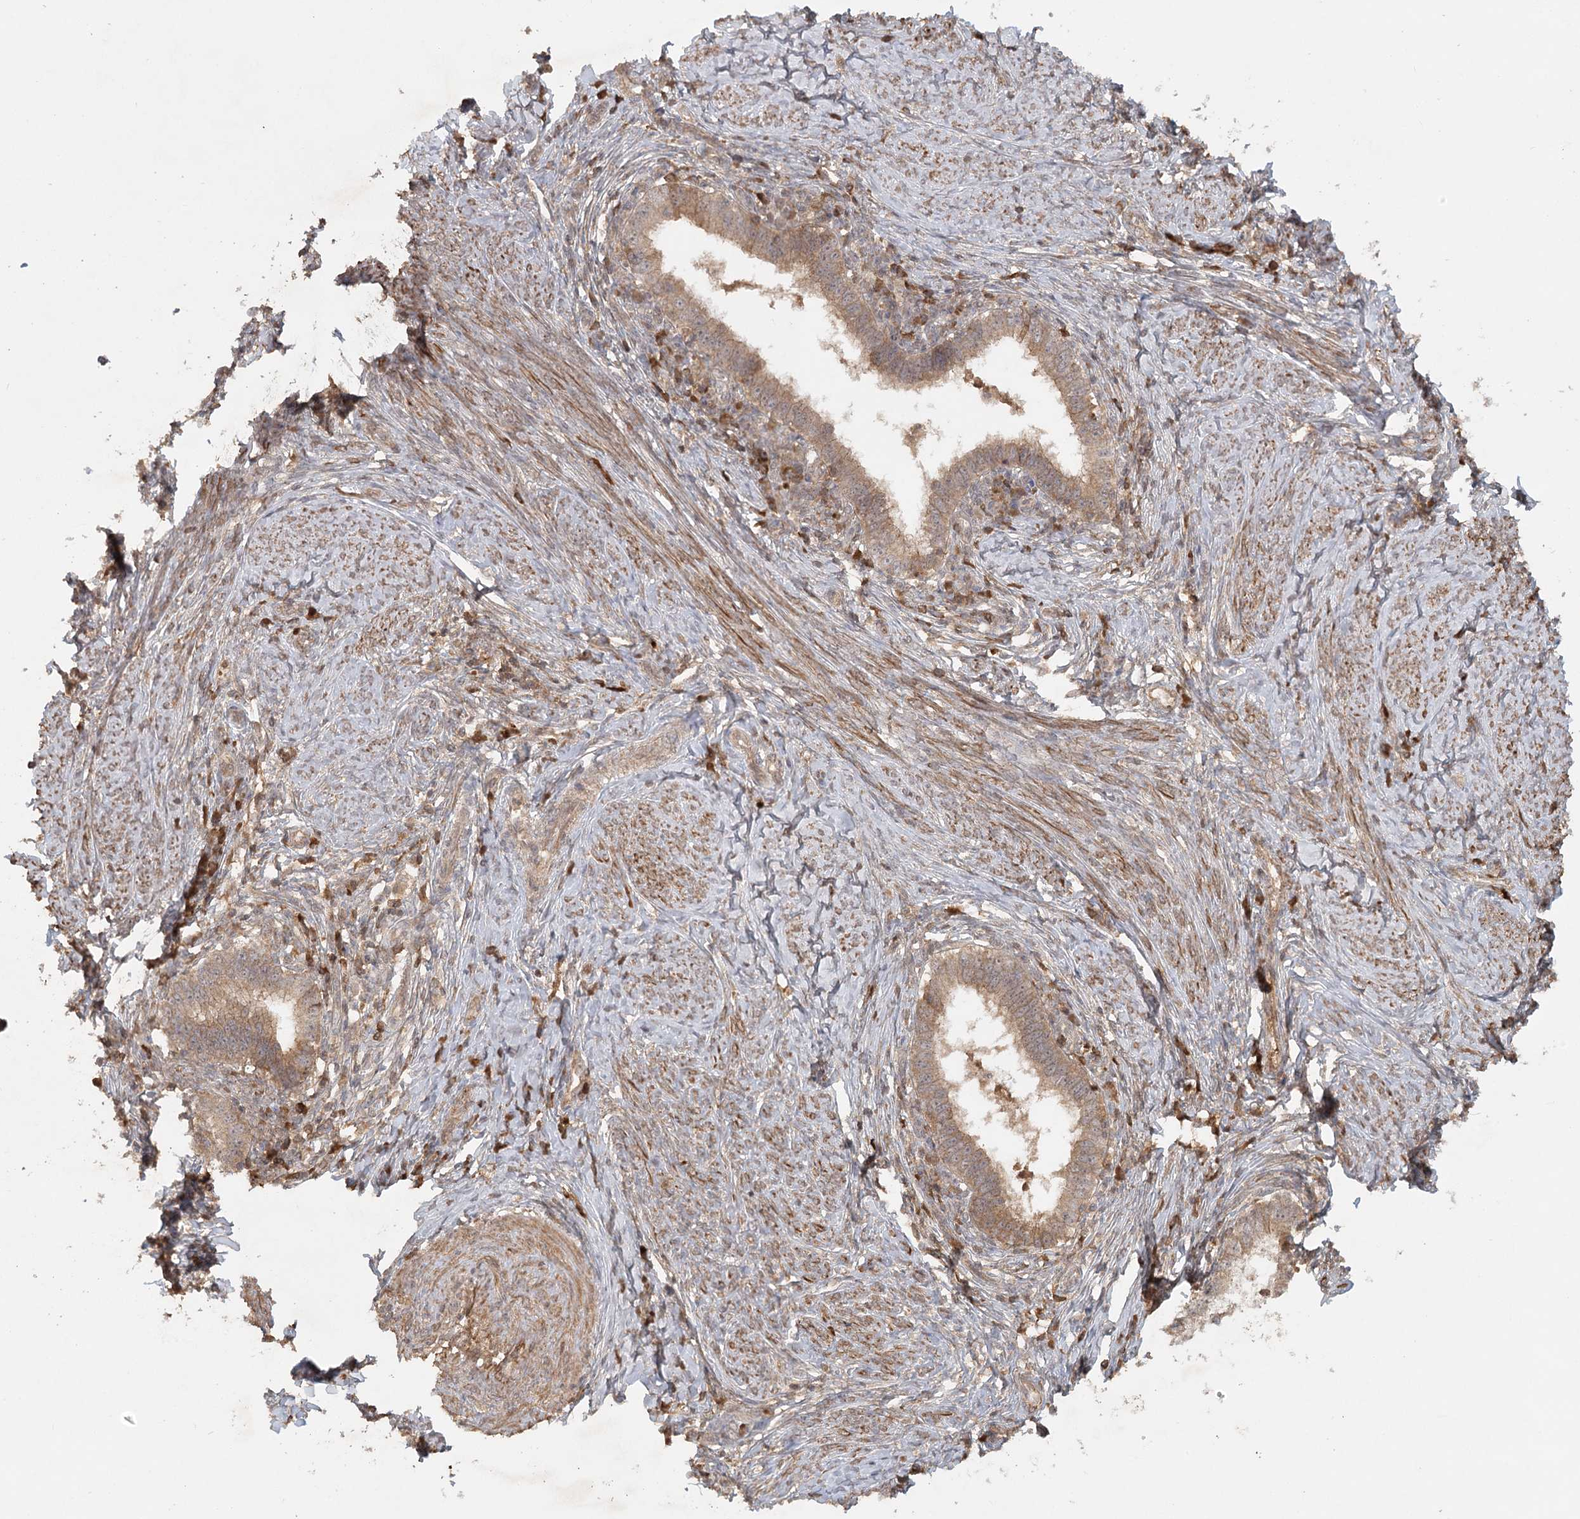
{"staining": {"intensity": "moderate", "quantity": ">75%", "location": "cytoplasmic/membranous"}, "tissue": "cervical cancer", "cell_type": "Tumor cells", "image_type": "cancer", "snomed": [{"axis": "morphology", "description": "Adenocarcinoma, NOS"}, {"axis": "topography", "description": "Cervix"}], "caption": "A medium amount of moderate cytoplasmic/membranous expression is identified in about >75% of tumor cells in adenocarcinoma (cervical) tissue.", "gene": "ARL13A", "patient": {"sex": "female", "age": 36}}